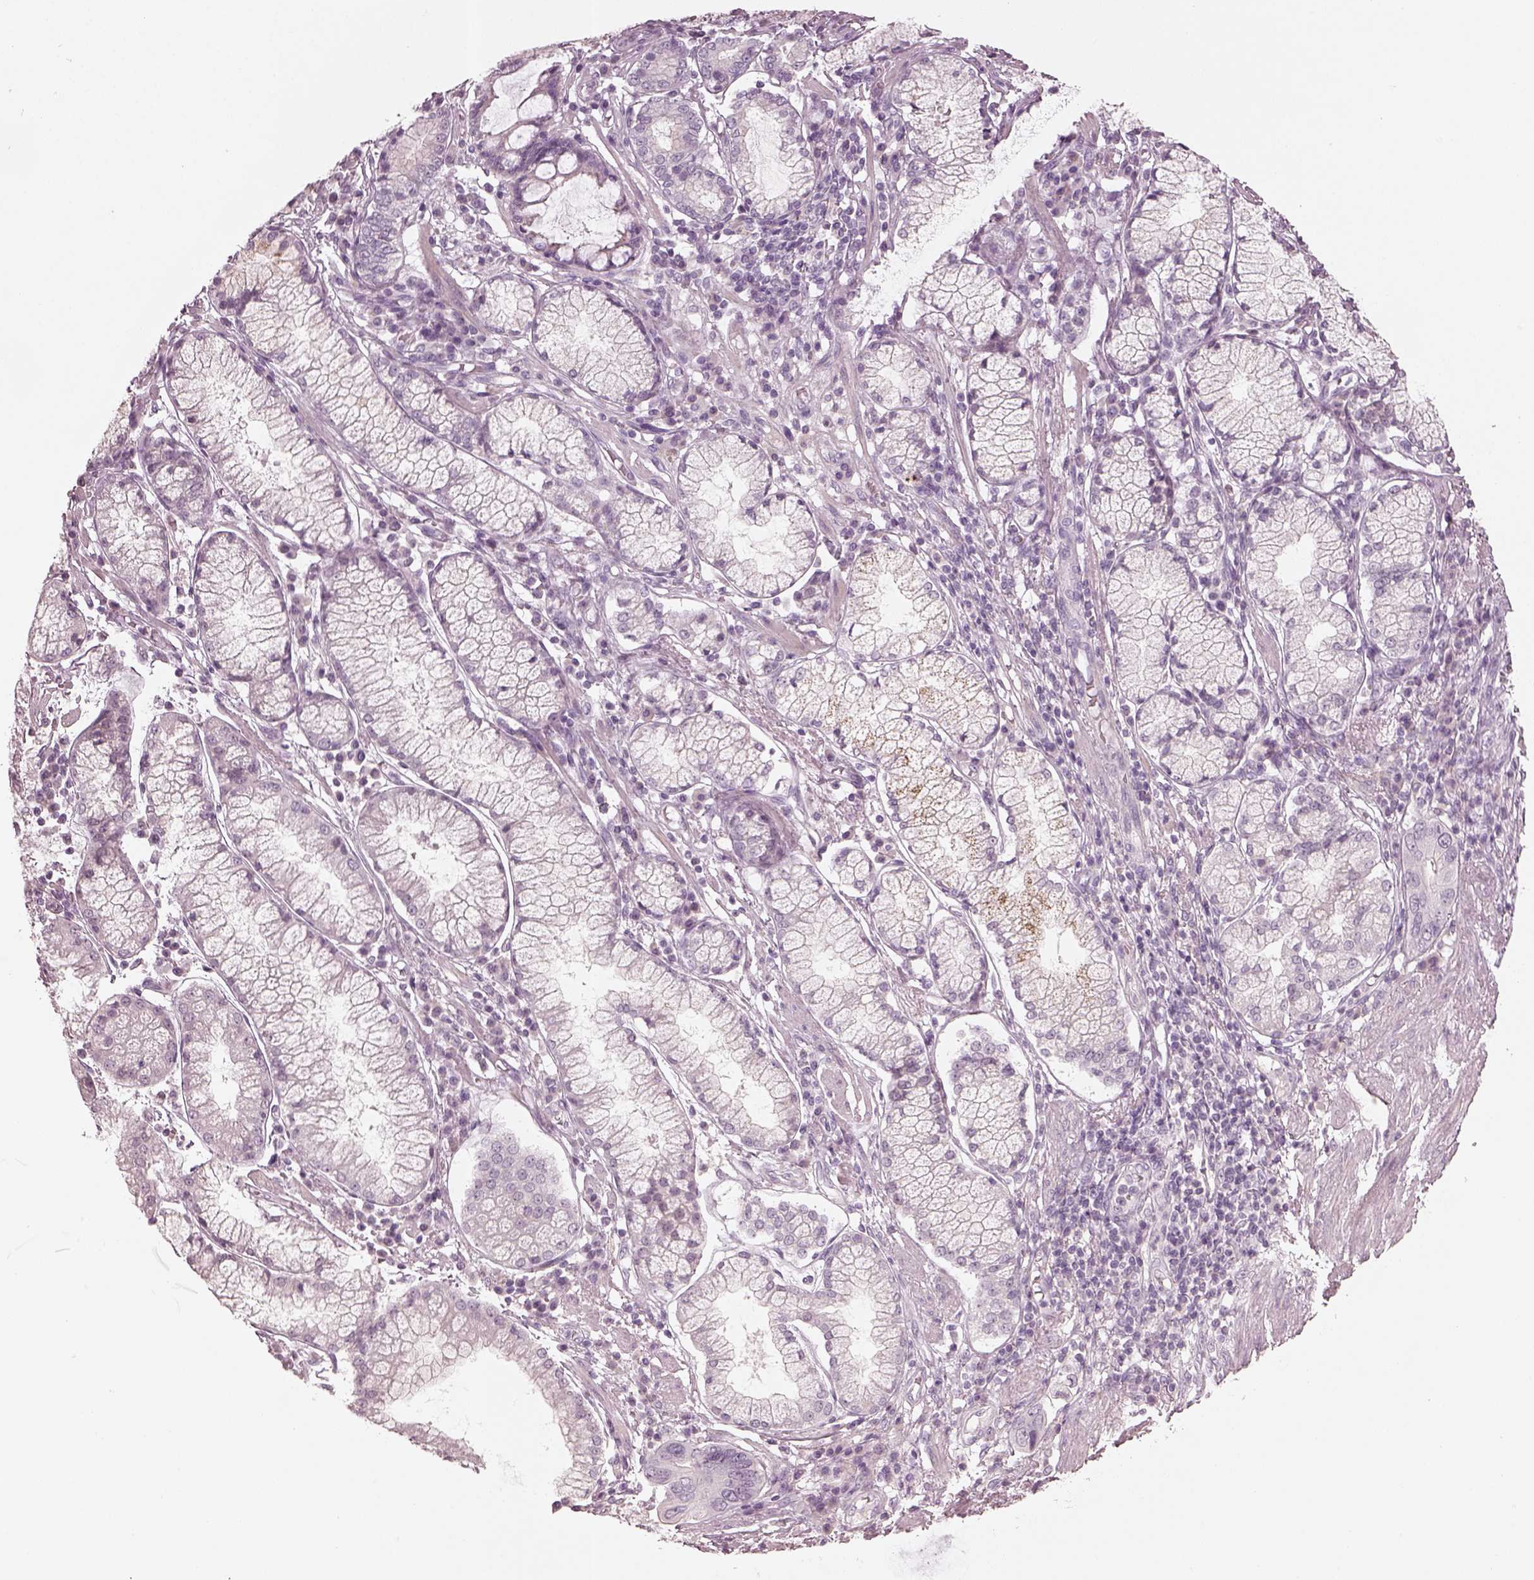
{"staining": {"intensity": "negative", "quantity": "none", "location": "none"}, "tissue": "stomach cancer", "cell_type": "Tumor cells", "image_type": "cancer", "snomed": [{"axis": "morphology", "description": "Adenocarcinoma, NOS"}, {"axis": "topography", "description": "Stomach"}], "caption": "Immunohistochemistry (IHC) of human adenocarcinoma (stomach) shows no expression in tumor cells.", "gene": "SPATA6L", "patient": {"sex": "male", "age": 84}}